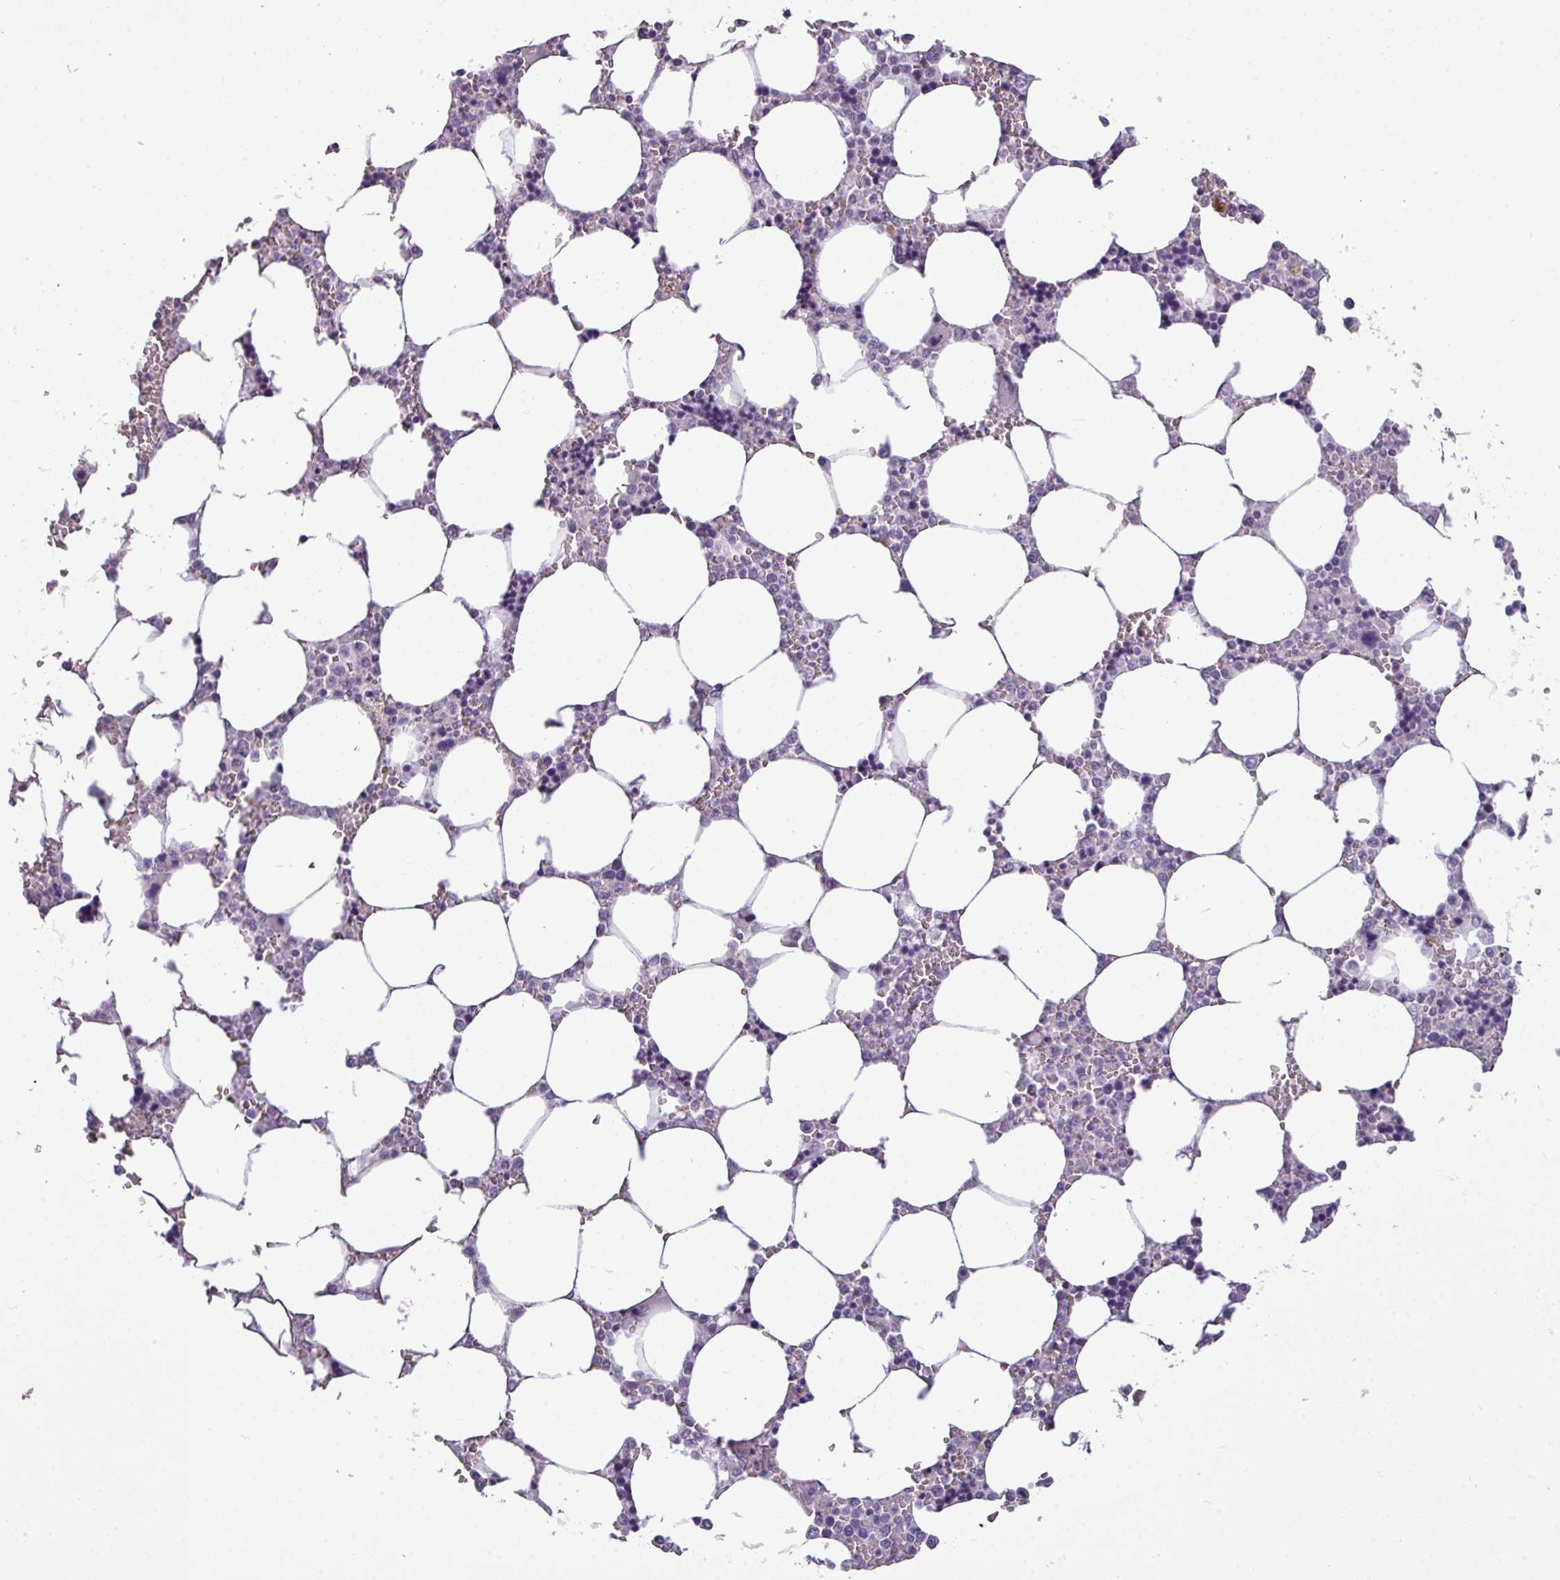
{"staining": {"intensity": "negative", "quantity": "none", "location": "none"}, "tissue": "bone marrow", "cell_type": "Hematopoietic cells", "image_type": "normal", "snomed": [{"axis": "morphology", "description": "Normal tissue, NOS"}, {"axis": "topography", "description": "Bone marrow"}], "caption": "Immunohistochemistry photomicrograph of unremarkable bone marrow: human bone marrow stained with DAB shows no significant protein expression in hematopoietic cells.", "gene": "TMEM91", "patient": {"sex": "male", "age": 64}}